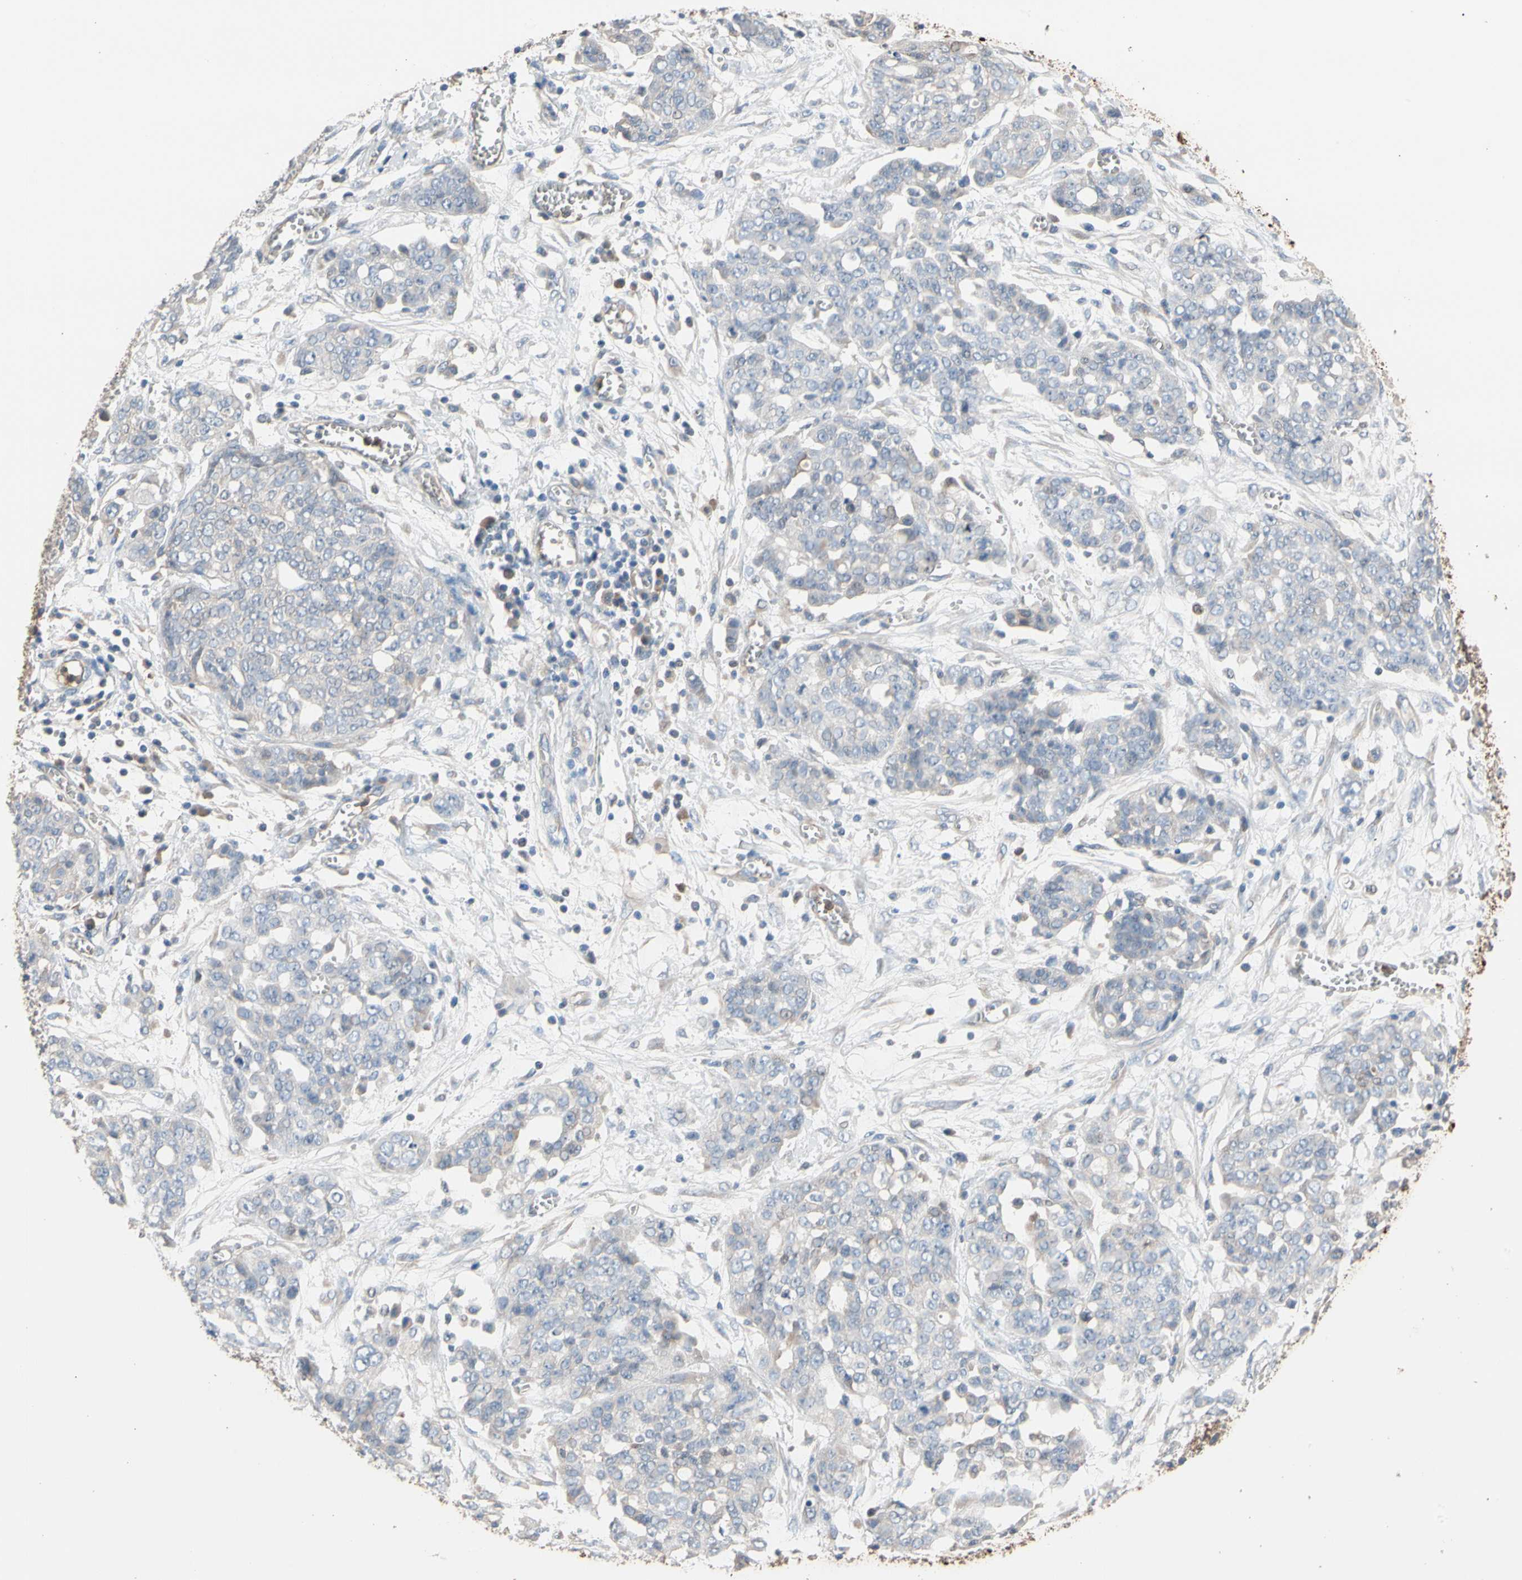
{"staining": {"intensity": "negative", "quantity": "none", "location": "none"}, "tissue": "ovarian cancer", "cell_type": "Tumor cells", "image_type": "cancer", "snomed": [{"axis": "morphology", "description": "Cystadenocarcinoma, serous, NOS"}, {"axis": "topography", "description": "Soft tissue"}, {"axis": "topography", "description": "Ovary"}], "caption": "There is no significant expression in tumor cells of ovarian serous cystadenocarcinoma. (DAB immunohistochemistry with hematoxylin counter stain).", "gene": "BBOX1", "patient": {"sex": "female", "age": 57}}